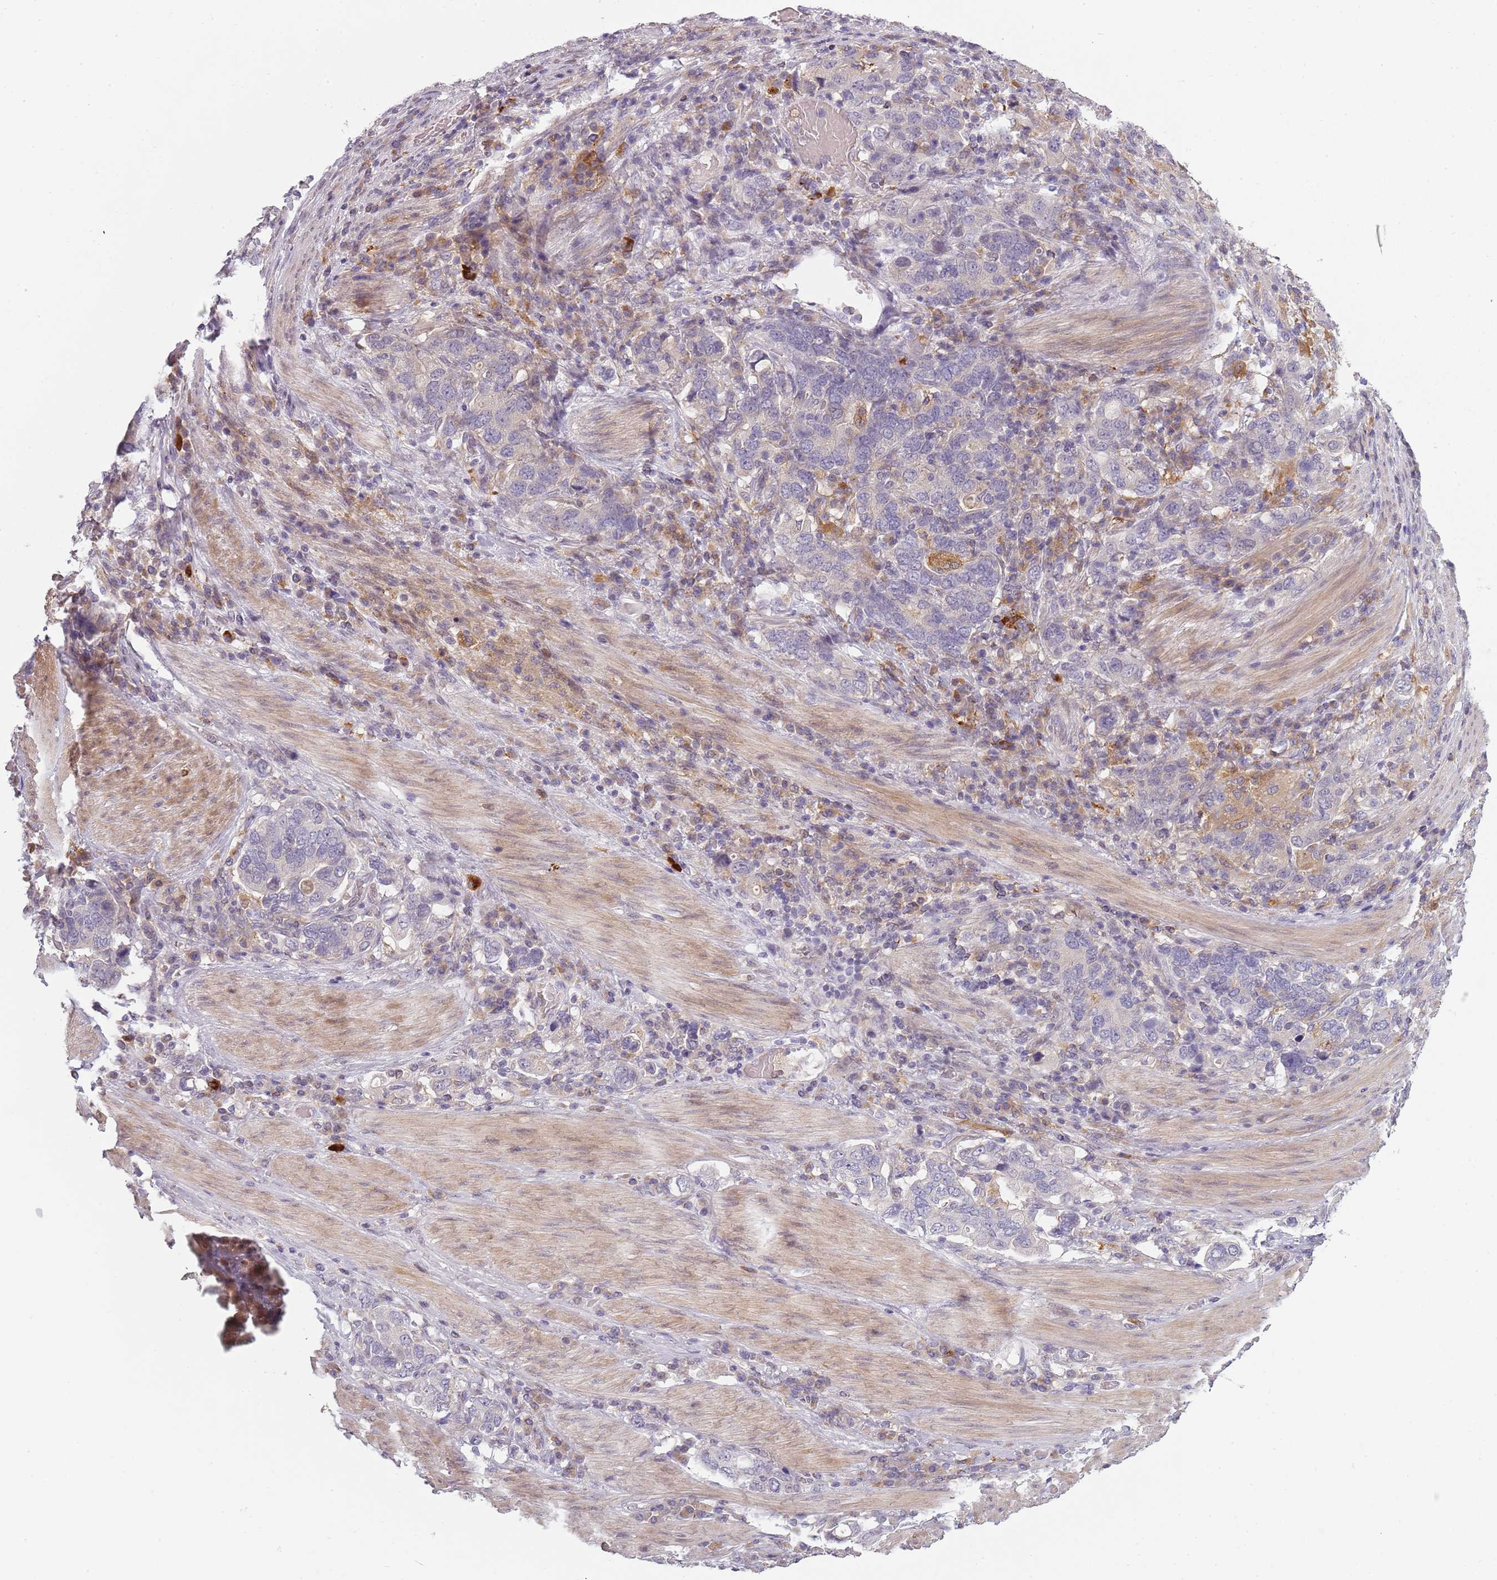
{"staining": {"intensity": "negative", "quantity": "none", "location": "none"}, "tissue": "stomach cancer", "cell_type": "Tumor cells", "image_type": "cancer", "snomed": [{"axis": "morphology", "description": "Adenocarcinoma, NOS"}, {"axis": "topography", "description": "Stomach, upper"}, {"axis": "topography", "description": "Stomach"}], "caption": "Tumor cells are negative for brown protein staining in stomach cancer (adenocarcinoma).", "gene": "CC2D2B", "patient": {"sex": "male", "age": 62}}